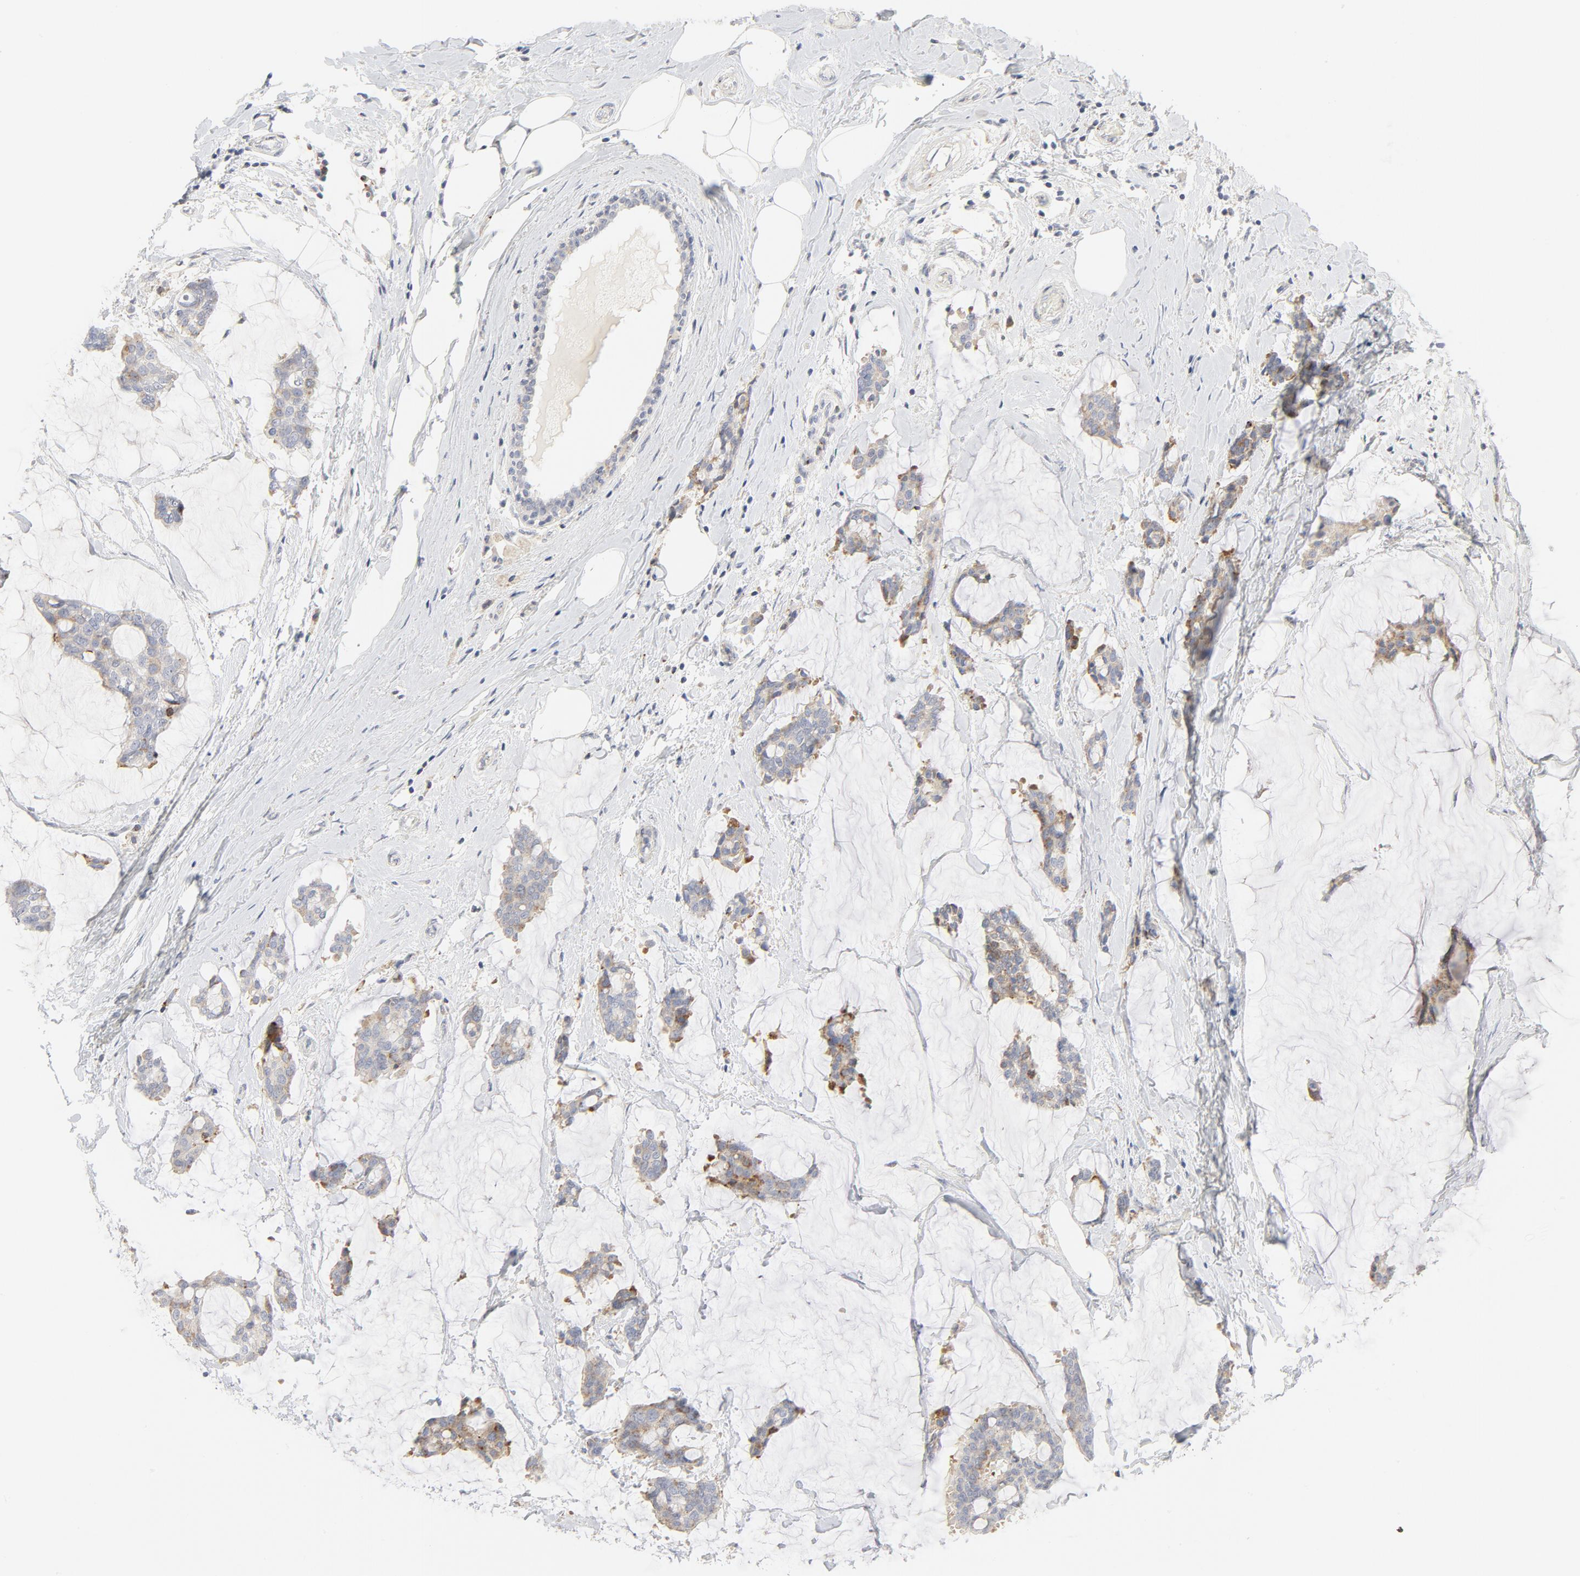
{"staining": {"intensity": "moderate", "quantity": "25%-75%", "location": "cytoplasmic/membranous"}, "tissue": "breast cancer", "cell_type": "Tumor cells", "image_type": "cancer", "snomed": [{"axis": "morphology", "description": "Duct carcinoma"}, {"axis": "topography", "description": "Breast"}], "caption": "This histopathology image shows immunohistochemistry (IHC) staining of human breast cancer (intraductal carcinoma), with medium moderate cytoplasmic/membranous staining in approximately 25%-75% of tumor cells.", "gene": "LRP6", "patient": {"sex": "female", "age": 93}}